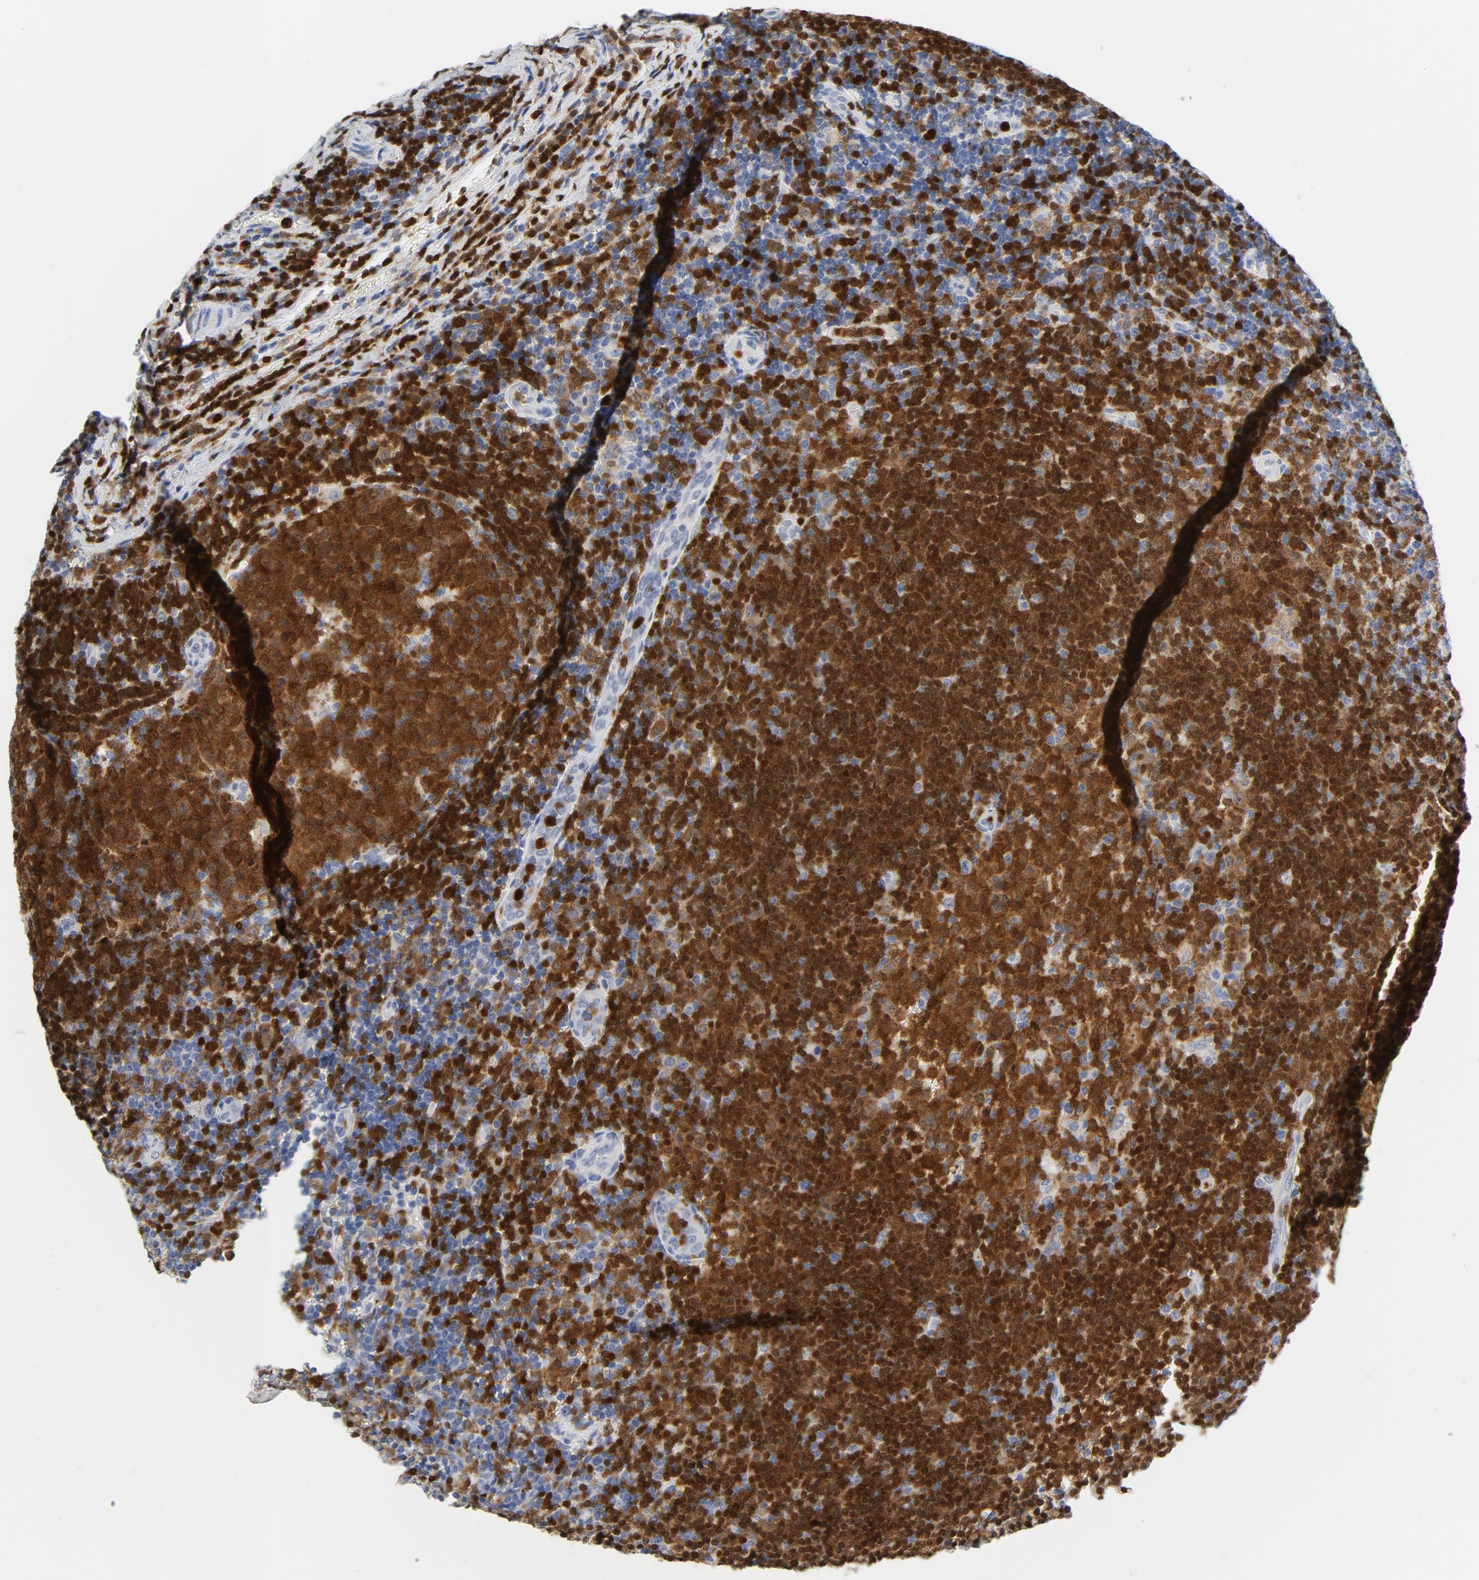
{"staining": {"intensity": "strong", "quantity": ">75%", "location": "cytoplasmic/membranous,nuclear"}, "tissue": "lymph node", "cell_type": "Germinal center cells", "image_type": "normal", "snomed": [{"axis": "morphology", "description": "Normal tissue, NOS"}, {"axis": "topography", "description": "Lymph node"}, {"axis": "topography", "description": "Salivary gland"}], "caption": "Immunohistochemistry histopathology image of unremarkable human lymph node stained for a protein (brown), which displays high levels of strong cytoplasmic/membranous,nuclear staining in about >75% of germinal center cells.", "gene": "NCF1", "patient": {"sex": "male", "age": 8}}